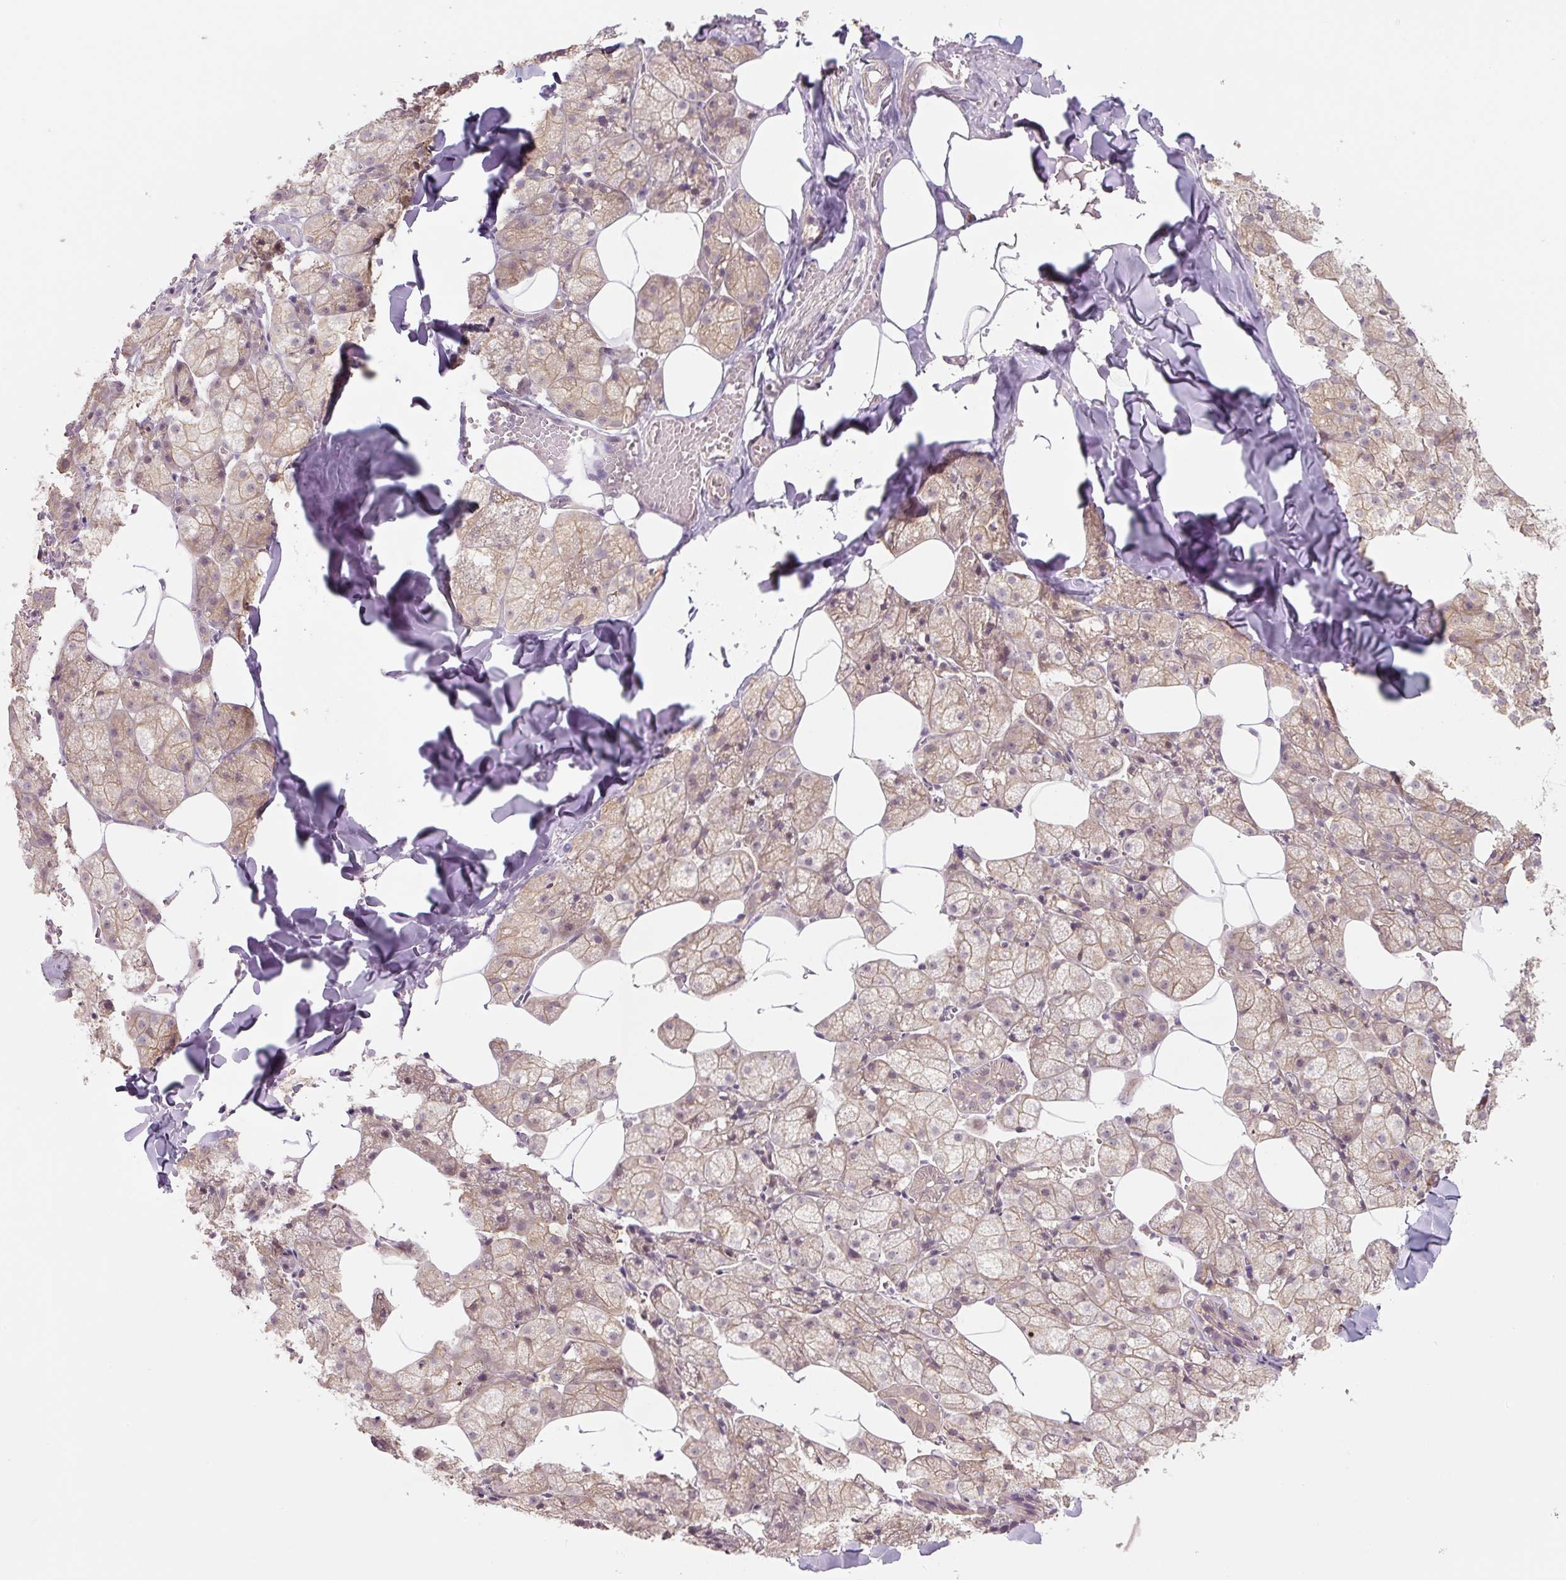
{"staining": {"intensity": "moderate", "quantity": ">75%", "location": "cytoplasmic/membranous"}, "tissue": "salivary gland", "cell_type": "Glandular cells", "image_type": "normal", "snomed": [{"axis": "morphology", "description": "Normal tissue, NOS"}, {"axis": "topography", "description": "Salivary gland"}, {"axis": "topography", "description": "Peripheral nerve tissue"}], "caption": "Moderate cytoplasmic/membranous protein expression is seen in approximately >75% of glandular cells in salivary gland. Using DAB (brown) and hematoxylin (blue) stains, captured at high magnification using brightfield microscopy.", "gene": "C2orf73", "patient": {"sex": "male", "age": 38}}